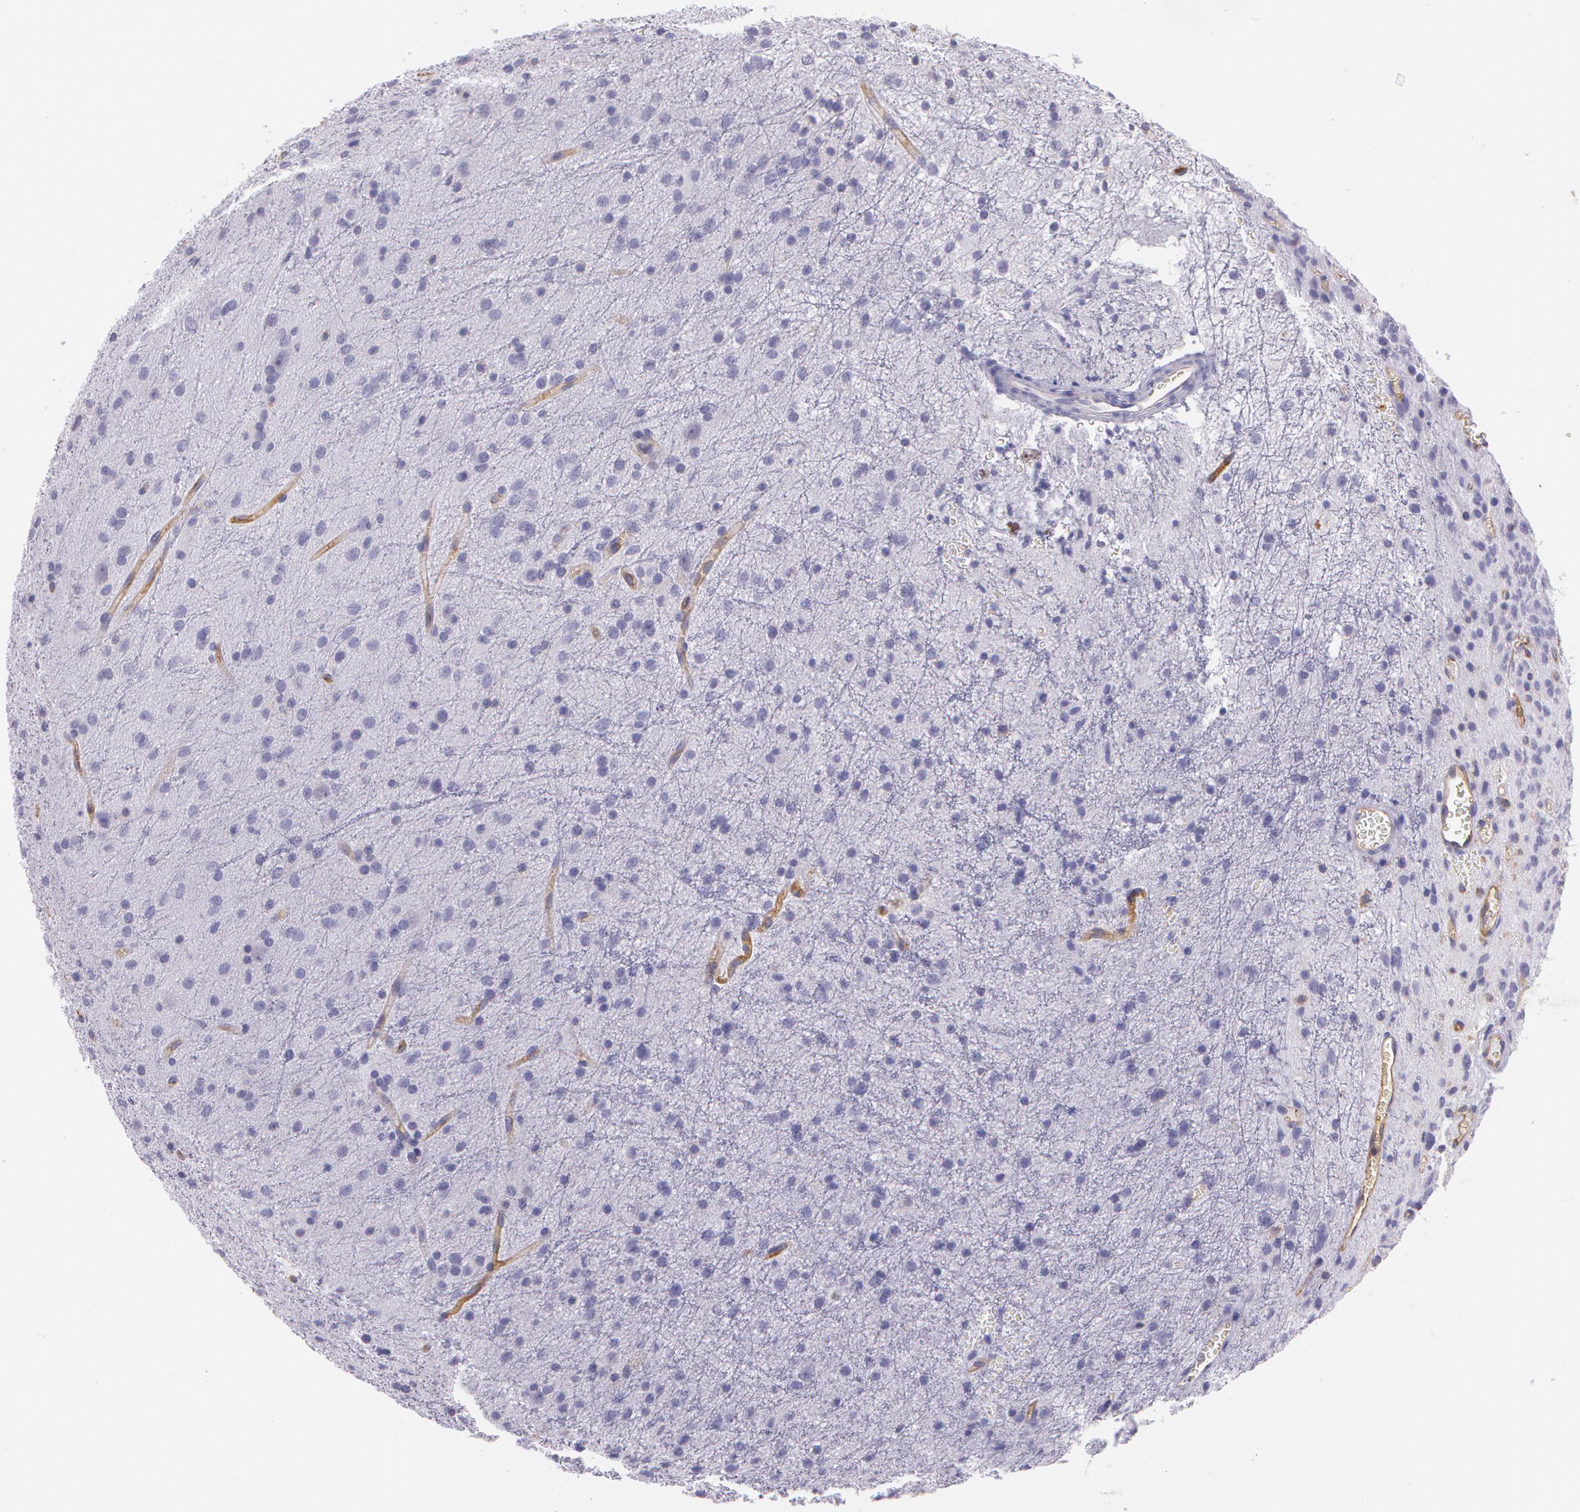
{"staining": {"intensity": "negative", "quantity": "none", "location": "none"}, "tissue": "glioma", "cell_type": "Tumor cells", "image_type": "cancer", "snomed": [{"axis": "morphology", "description": "Glioma, malignant, Low grade"}, {"axis": "topography", "description": "Brain"}], "caption": "A high-resolution photomicrograph shows IHC staining of malignant glioma (low-grade), which shows no significant positivity in tumor cells.", "gene": "LY75", "patient": {"sex": "female", "age": 15}}